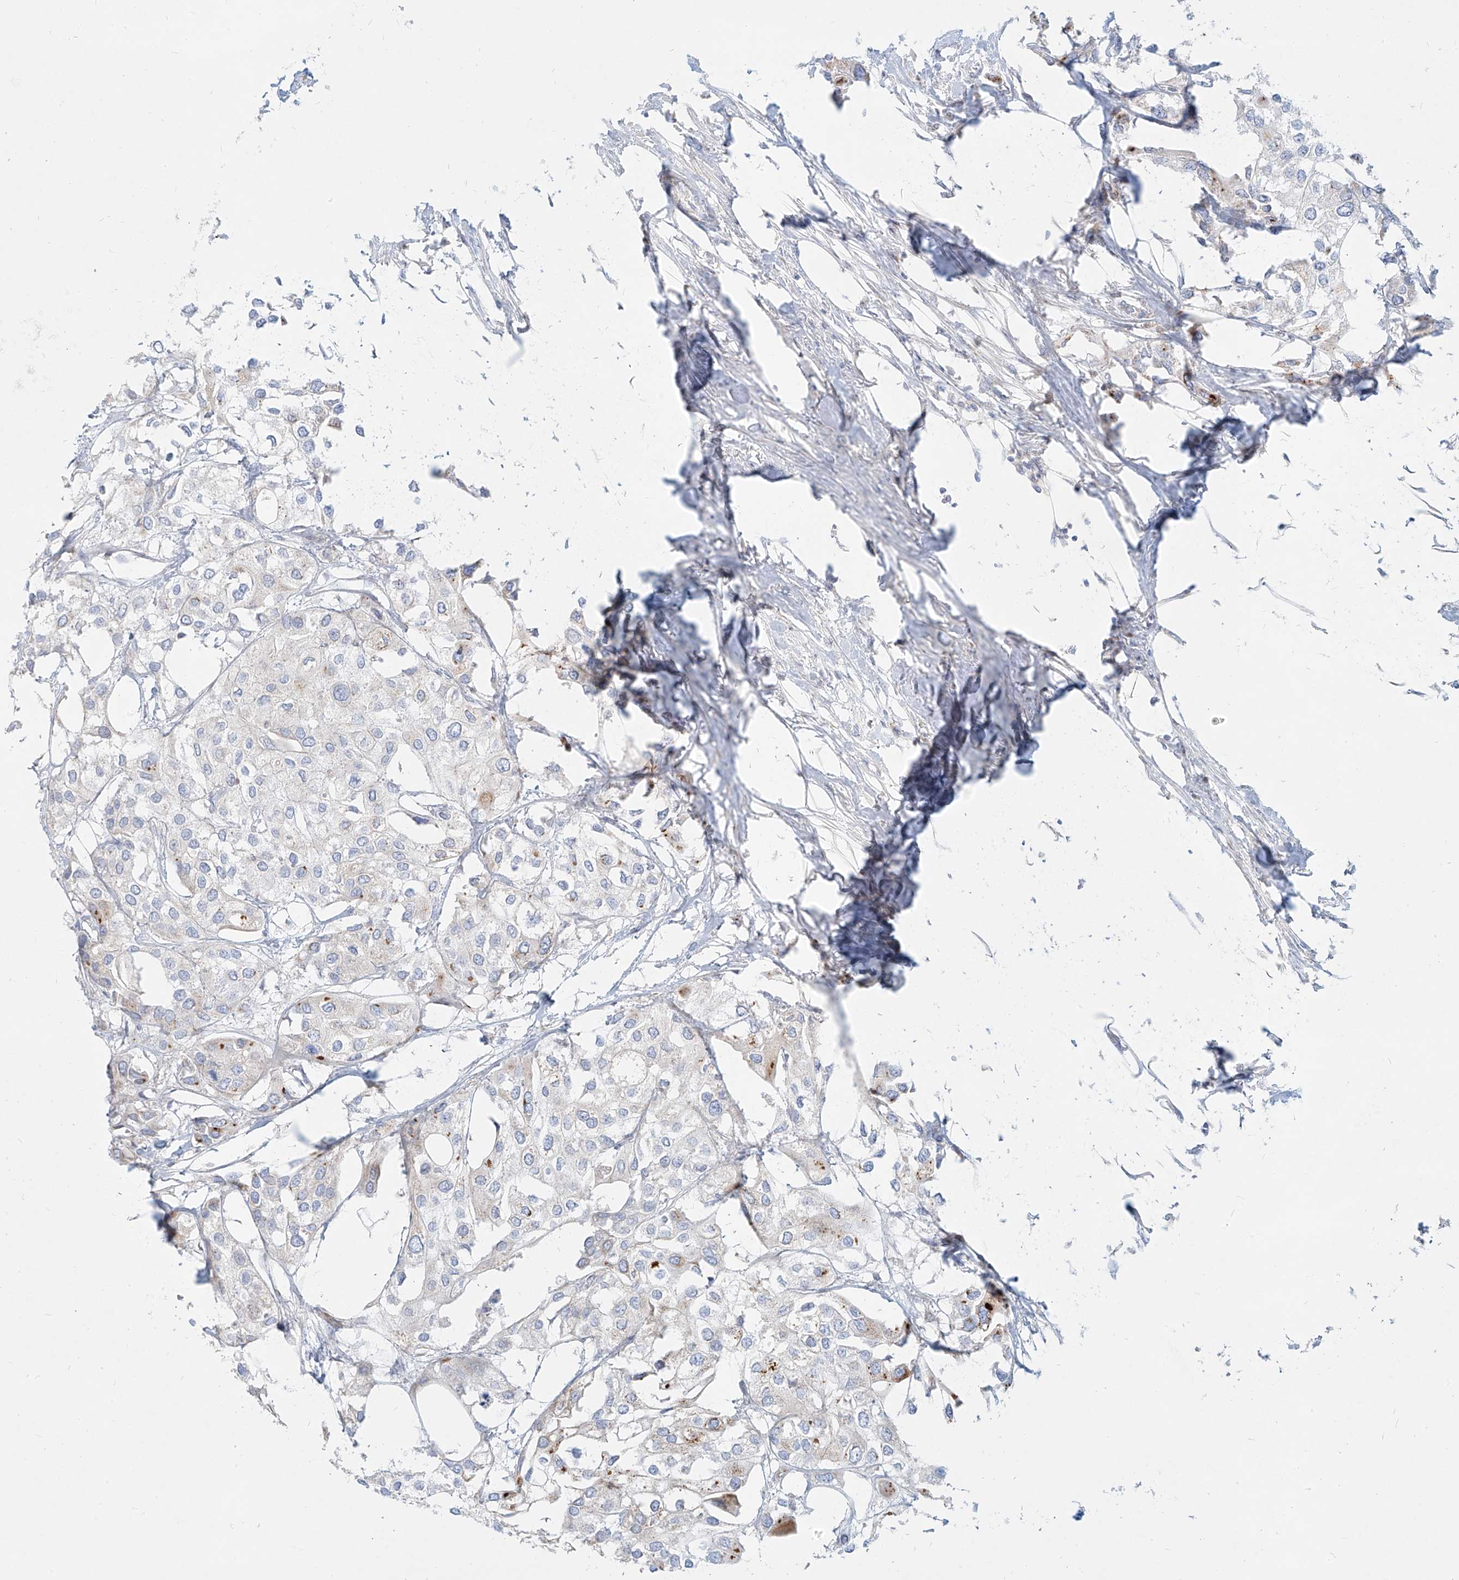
{"staining": {"intensity": "negative", "quantity": "none", "location": "none"}, "tissue": "urothelial cancer", "cell_type": "Tumor cells", "image_type": "cancer", "snomed": [{"axis": "morphology", "description": "Urothelial carcinoma, High grade"}, {"axis": "topography", "description": "Urinary bladder"}], "caption": "The histopathology image shows no significant expression in tumor cells of urothelial cancer.", "gene": "MTX2", "patient": {"sex": "male", "age": 64}}